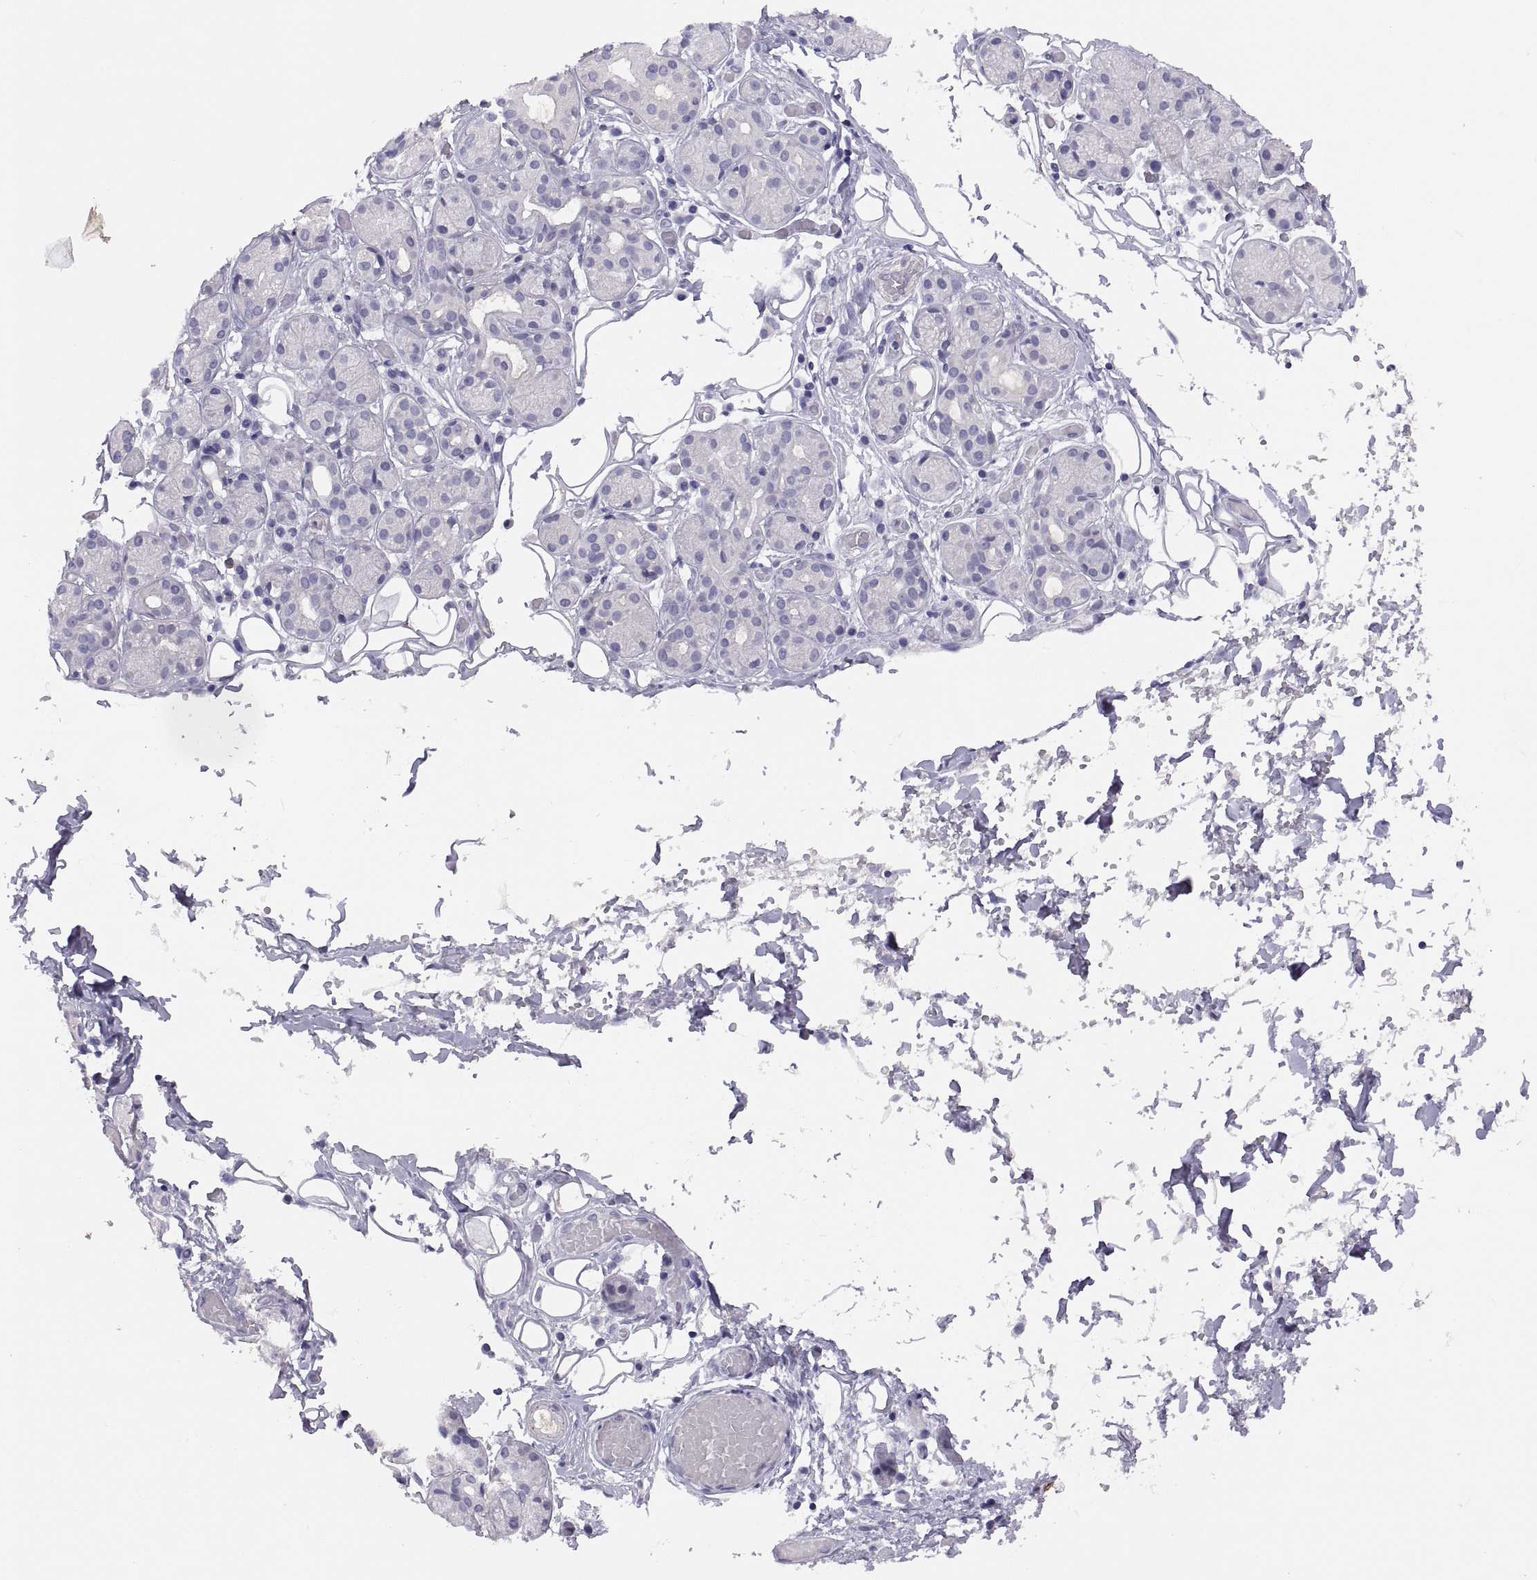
{"staining": {"intensity": "negative", "quantity": "none", "location": "none"}, "tissue": "salivary gland", "cell_type": "Glandular cells", "image_type": "normal", "snomed": [{"axis": "morphology", "description": "Normal tissue, NOS"}, {"axis": "topography", "description": "Salivary gland"}, {"axis": "topography", "description": "Peripheral nerve tissue"}], "caption": "Normal salivary gland was stained to show a protein in brown. There is no significant positivity in glandular cells. (DAB IHC visualized using brightfield microscopy, high magnification).", "gene": "STRC", "patient": {"sex": "male", "age": 71}}